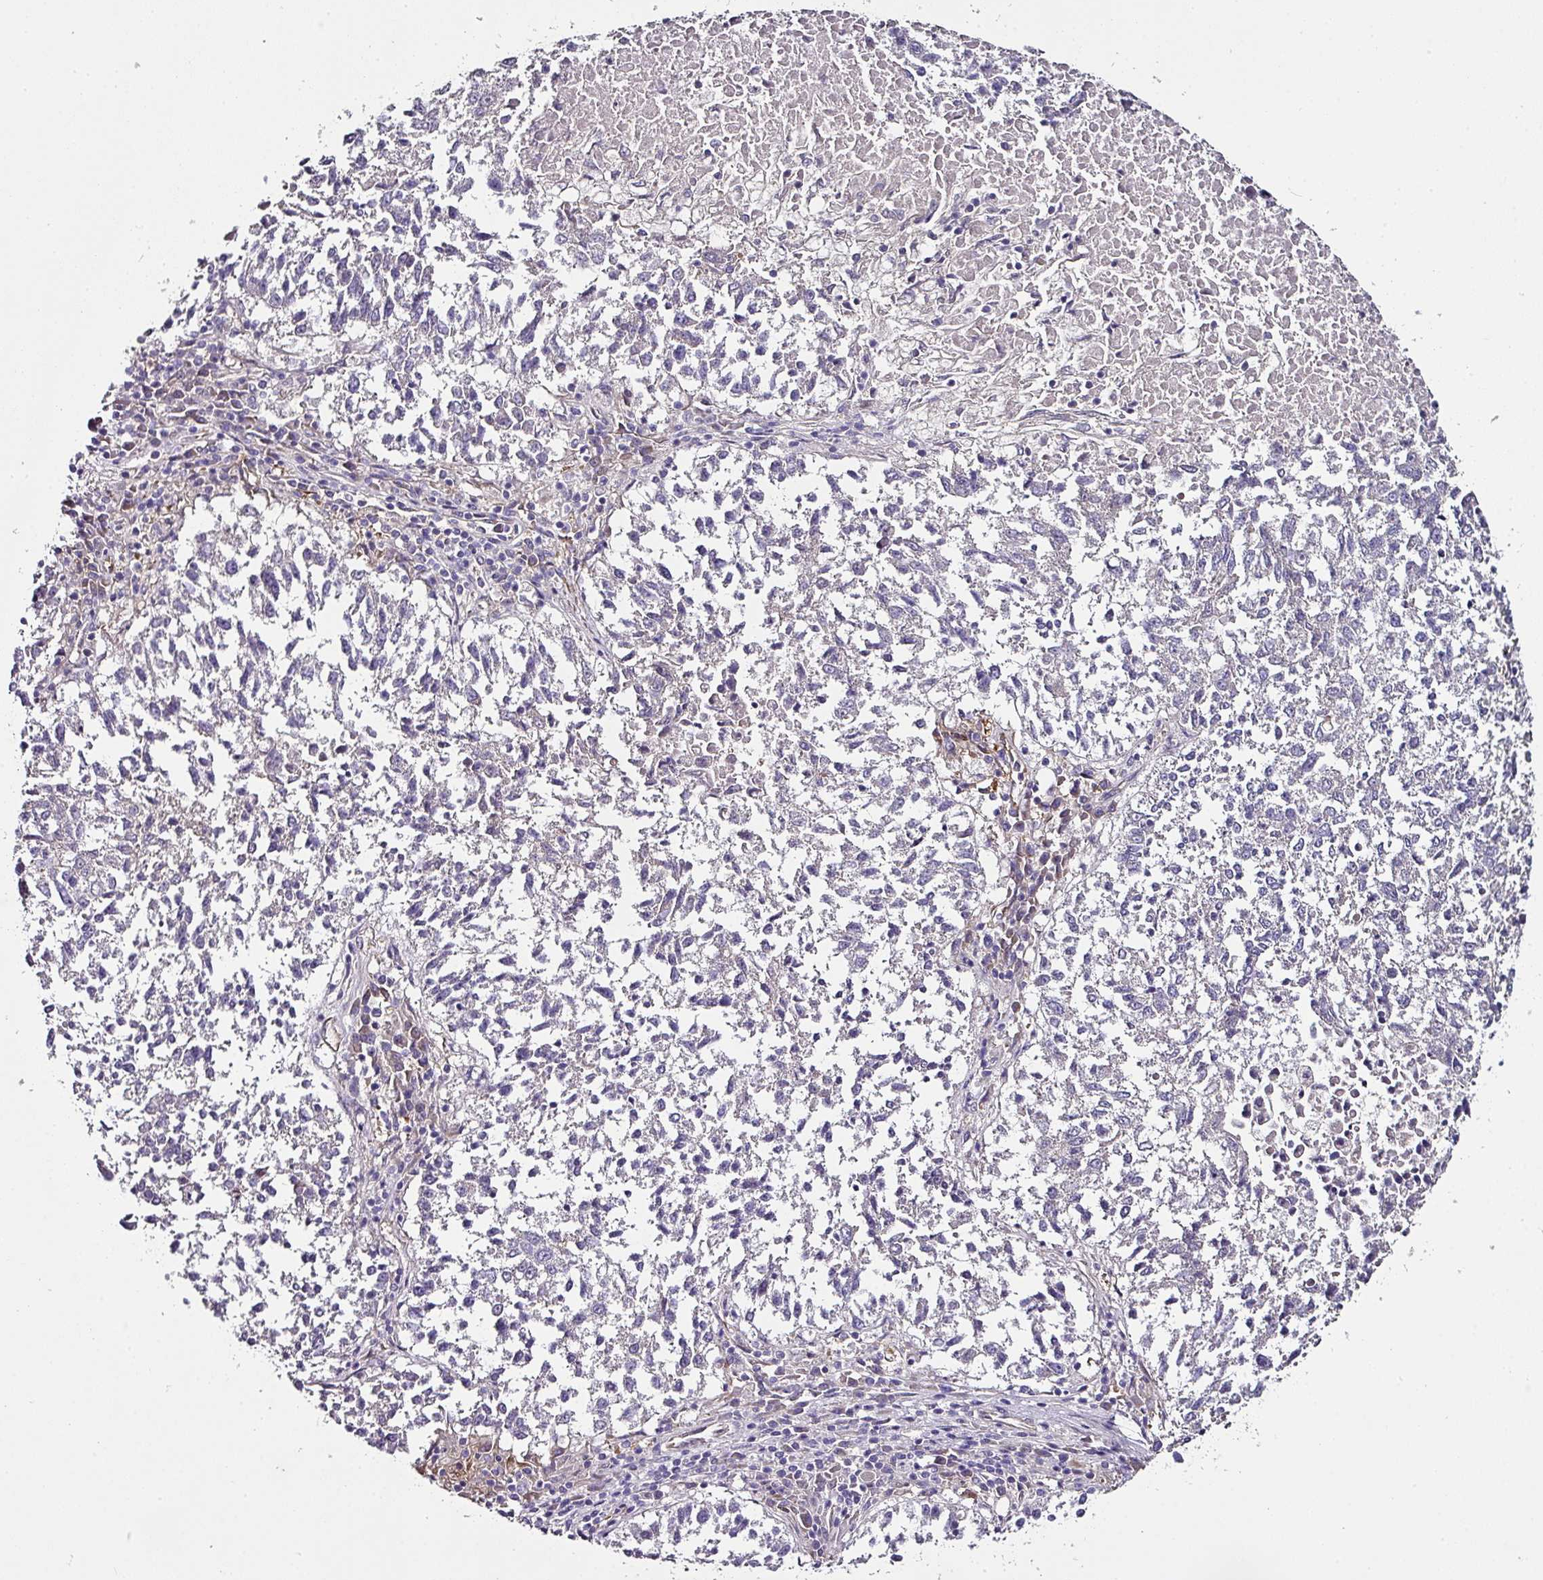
{"staining": {"intensity": "negative", "quantity": "none", "location": "none"}, "tissue": "lung cancer", "cell_type": "Tumor cells", "image_type": "cancer", "snomed": [{"axis": "morphology", "description": "Squamous cell carcinoma, NOS"}, {"axis": "topography", "description": "Lung"}], "caption": "Human lung cancer stained for a protein using IHC shows no positivity in tumor cells.", "gene": "SKIC2", "patient": {"sex": "male", "age": 73}}